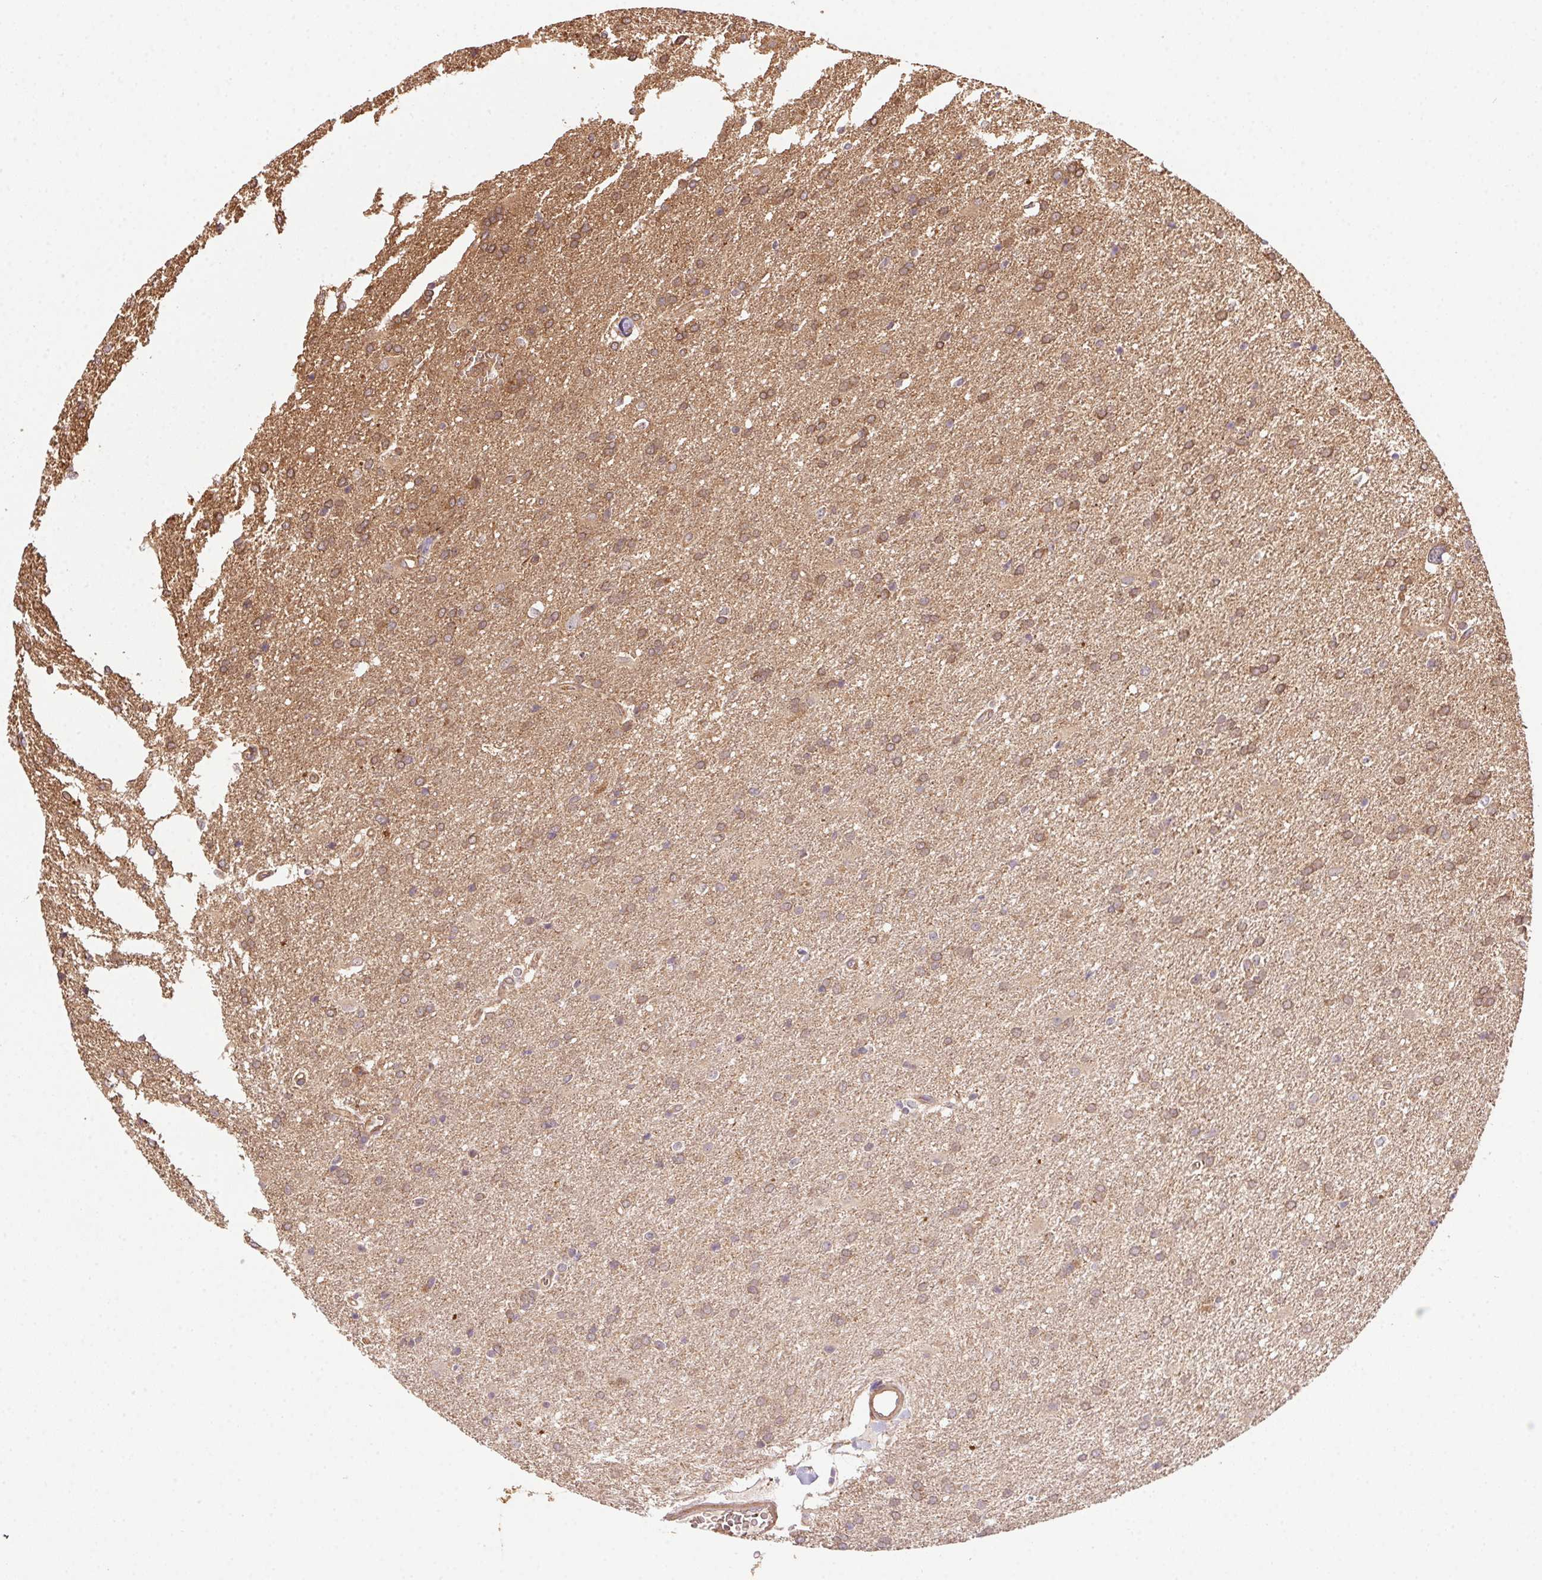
{"staining": {"intensity": "moderate", "quantity": "<25%", "location": "cytoplasmic/membranous"}, "tissue": "glioma", "cell_type": "Tumor cells", "image_type": "cancer", "snomed": [{"axis": "morphology", "description": "Glioma, malignant, Low grade"}, {"axis": "topography", "description": "Brain"}], "caption": "IHC histopathology image of neoplastic tissue: low-grade glioma (malignant) stained using immunohistochemistry (IHC) exhibits low levels of moderate protein expression localized specifically in the cytoplasmic/membranous of tumor cells, appearing as a cytoplasmic/membranous brown color.", "gene": "USE1", "patient": {"sex": "male", "age": 66}}